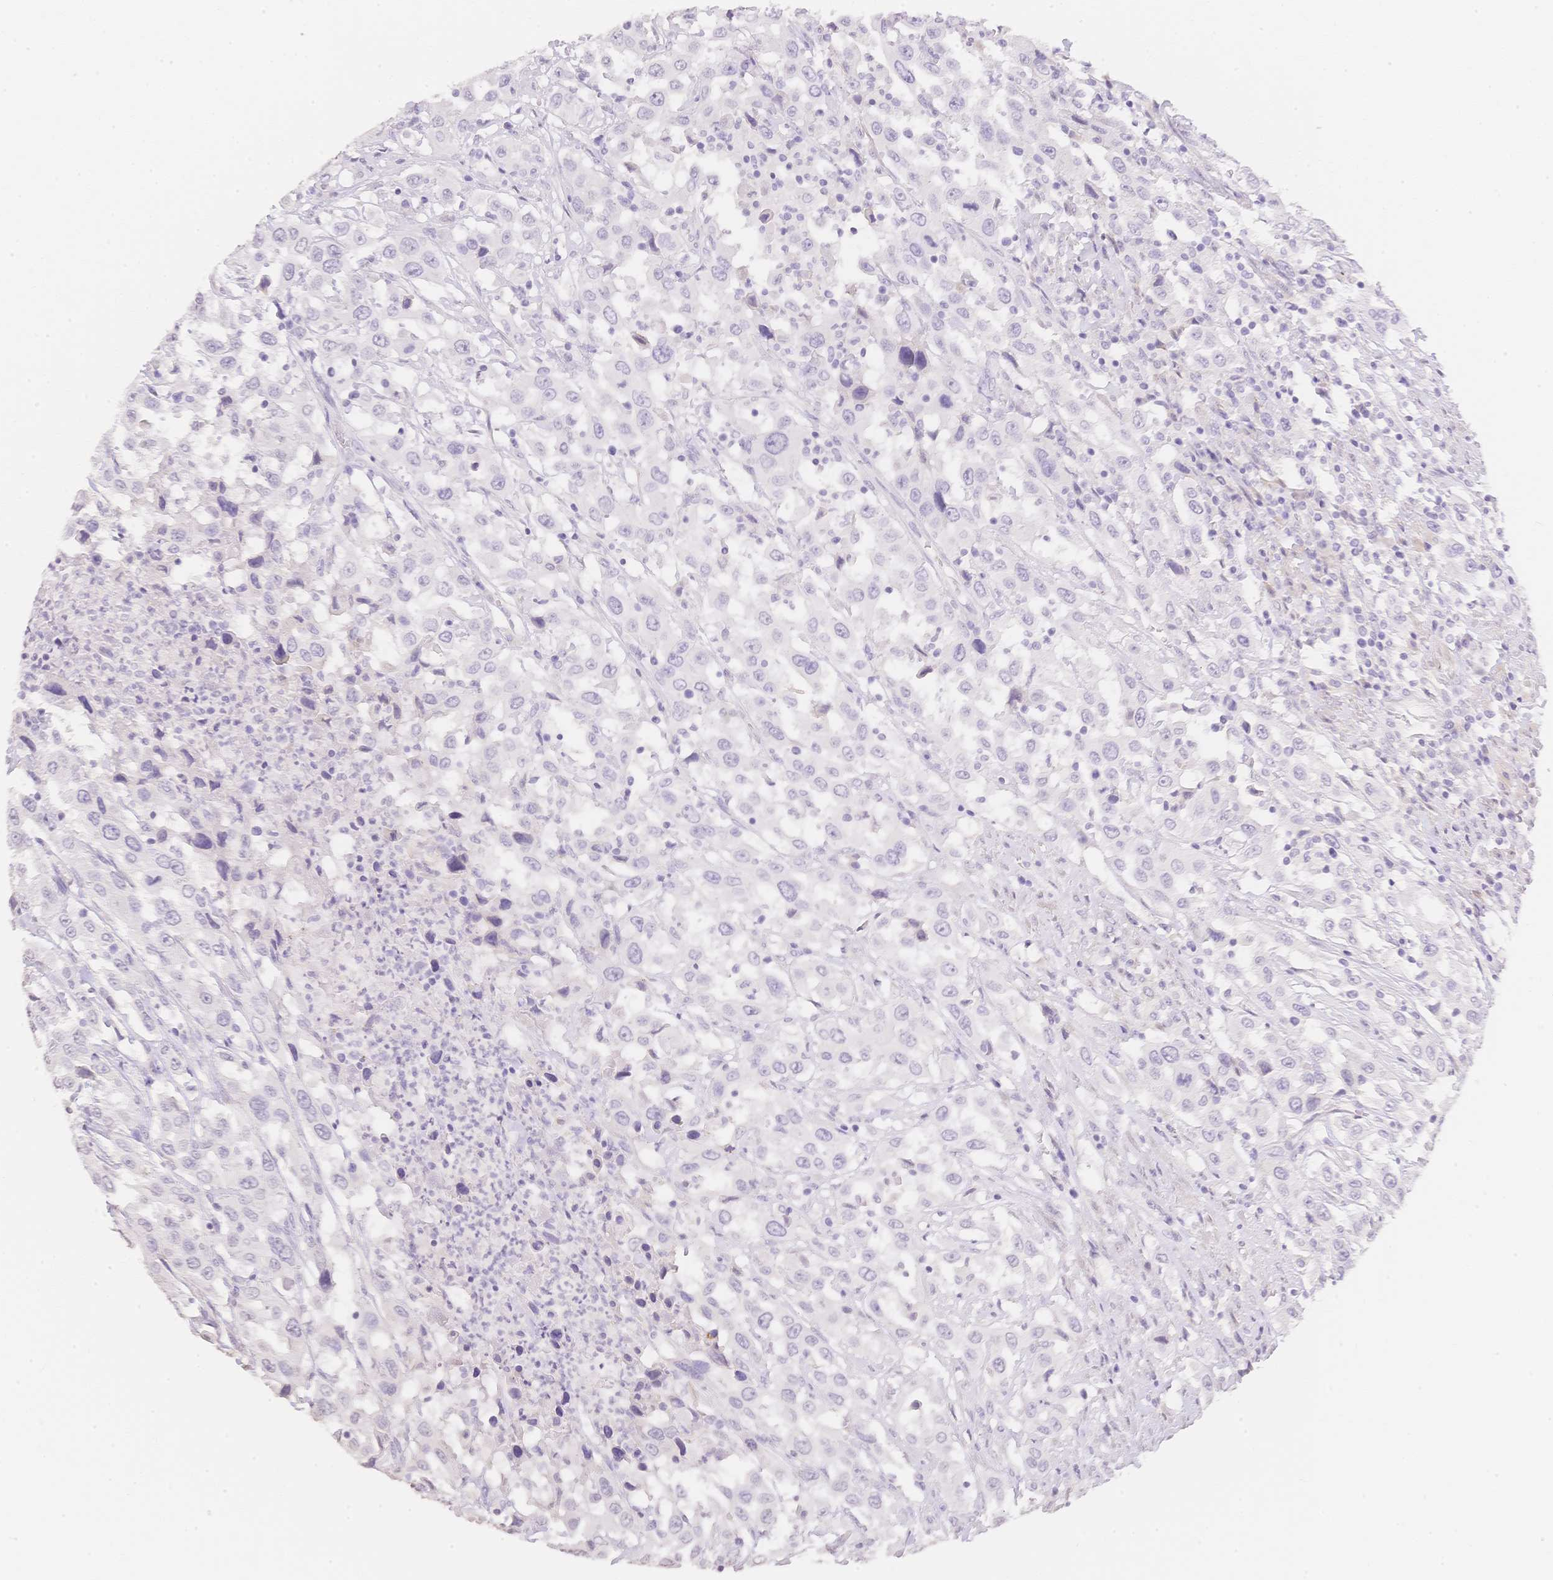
{"staining": {"intensity": "negative", "quantity": "none", "location": "none"}, "tissue": "urothelial cancer", "cell_type": "Tumor cells", "image_type": "cancer", "snomed": [{"axis": "morphology", "description": "Urothelial carcinoma, High grade"}, {"axis": "topography", "description": "Urinary bladder"}], "caption": "Protein analysis of high-grade urothelial carcinoma shows no significant positivity in tumor cells.", "gene": "HCRTR2", "patient": {"sex": "male", "age": 61}}